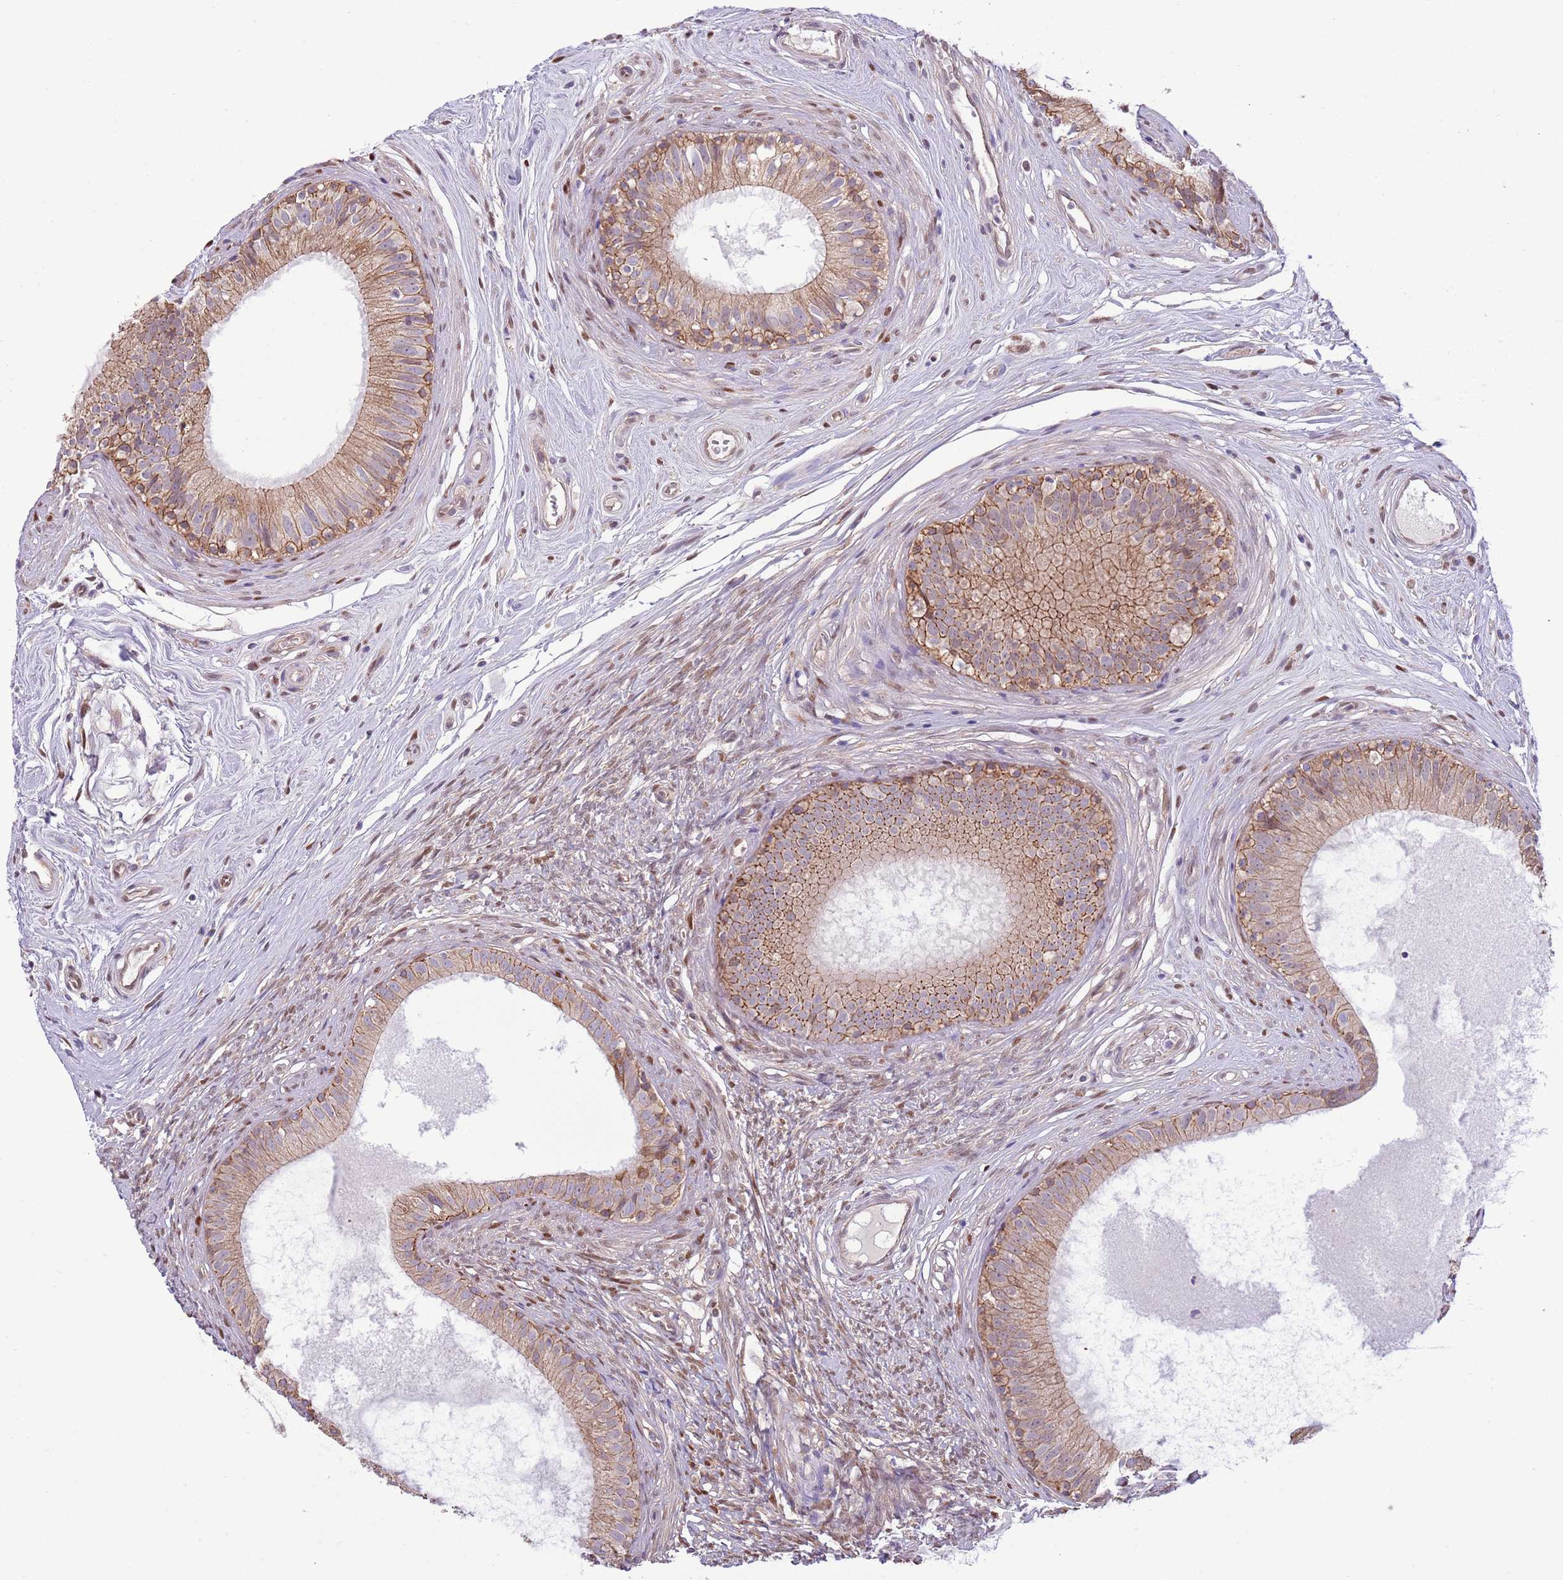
{"staining": {"intensity": "moderate", "quantity": ">75%", "location": "cytoplasmic/membranous"}, "tissue": "epididymis", "cell_type": "Glandular cells", "image_type": "normal", "snomed": [{"axis": "morphology", "description": "Normal tissue, NOS"}, {"axis": "topography", "description": "Epididymis"}], "caption": "Immunohistochemistry micrograph of normal human epididymis stained for a protein (brown), which shows medium levels of moderate cytoplasmic/membranous positivity in approximately >75% of glandular cells.", "gene": "ARL2BP", "patient": {"sex": "male", "age": 74}}